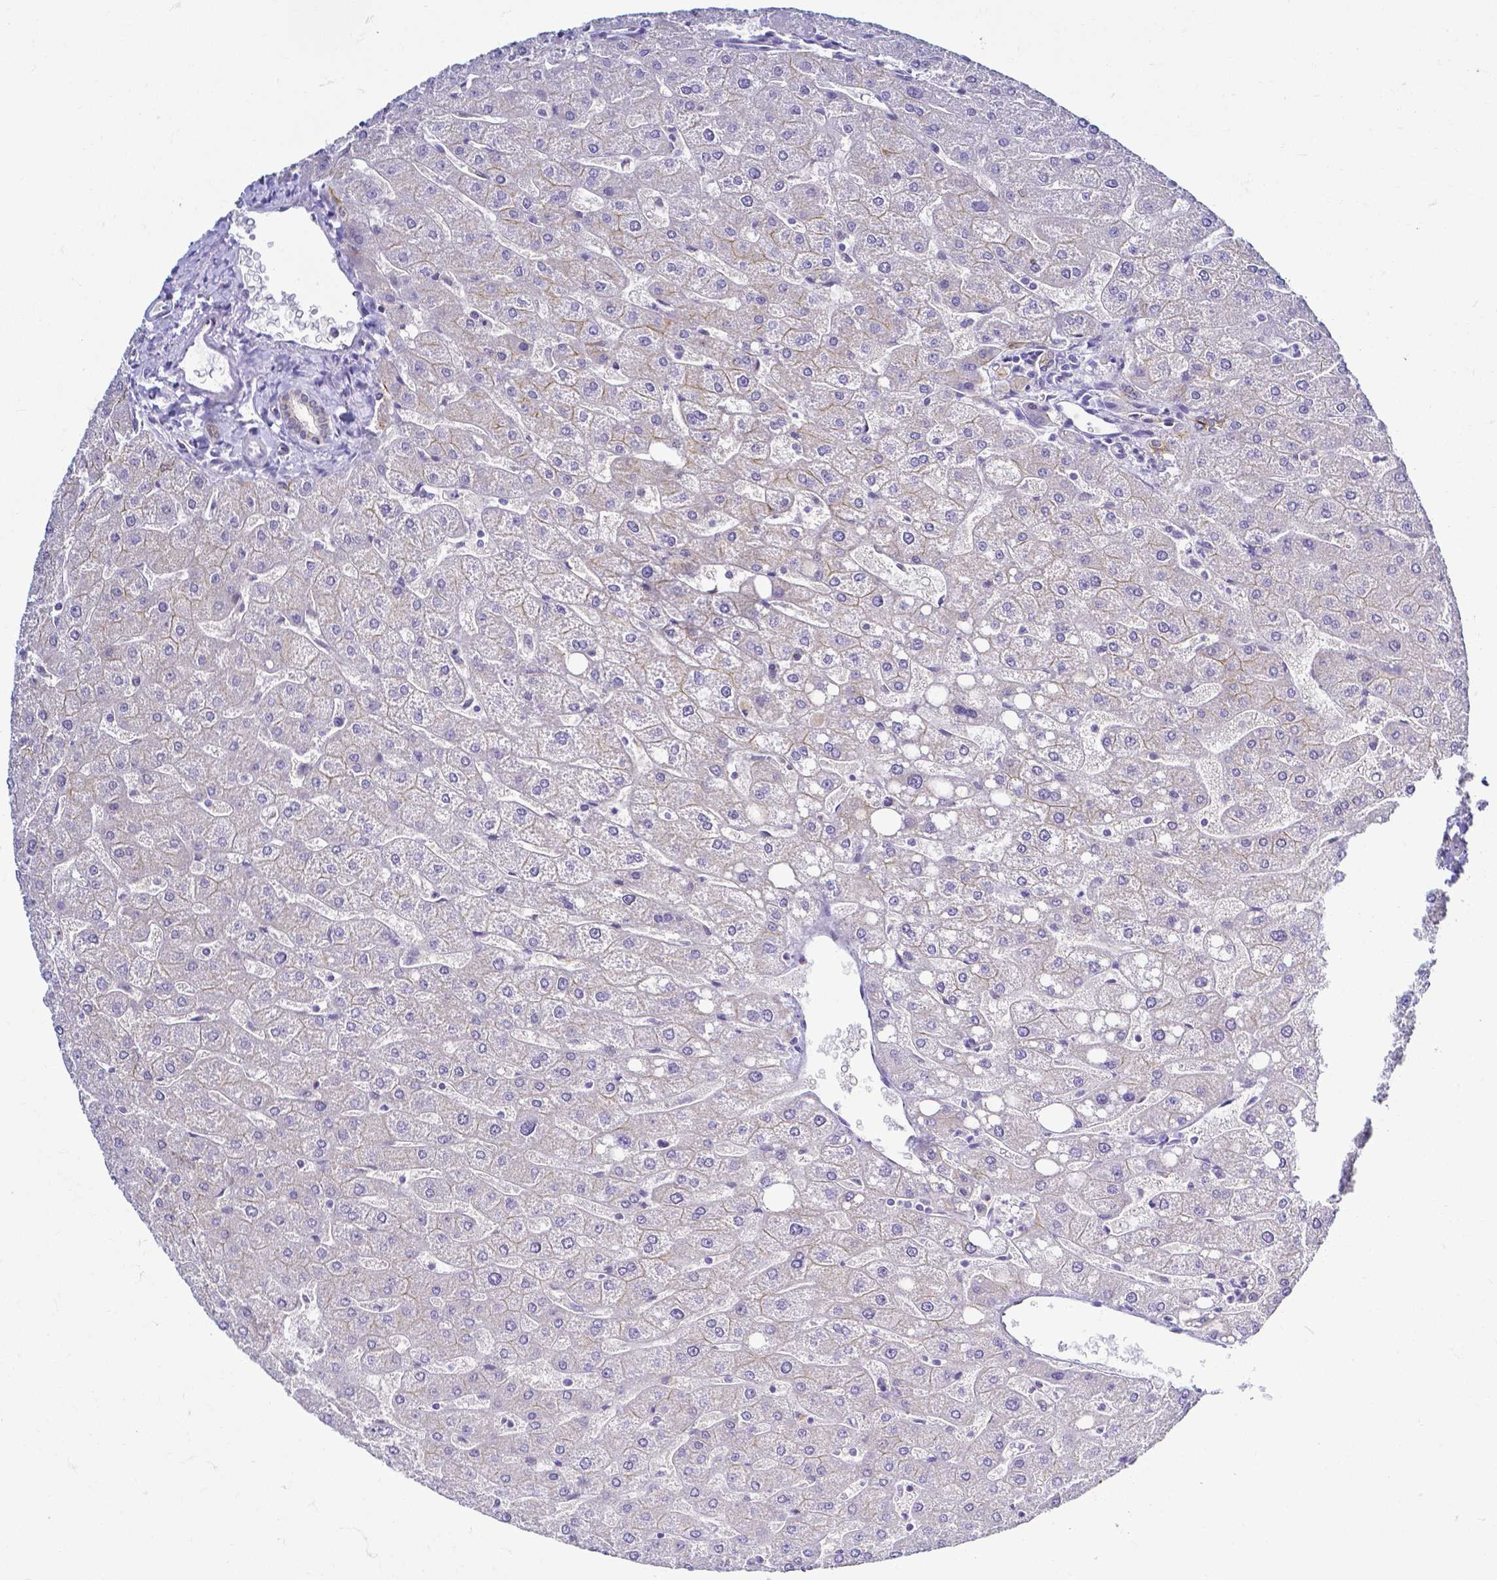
{"staining": {"intensity": "weak", "quantity": "<25%", "location": "cytoplasmic/membranous"}, "tissue": "liver", "cell_type": "Cholangiocytes", "image_type": "normal", "snomed": [{"axis": "morphology", "description": "Normal tissue, NOS"}, {"axis": "topography", "description": "Liver"}], "caption": "This photomicrograph is of benign liver stained with immunohistochemistry (IHC) to label a protein in brown with the nuclei are counter-stained blue. There is no staining in cholangiocytes.", "gene": "FAM83G", "patient": {"sex": "male", "age": 67}}